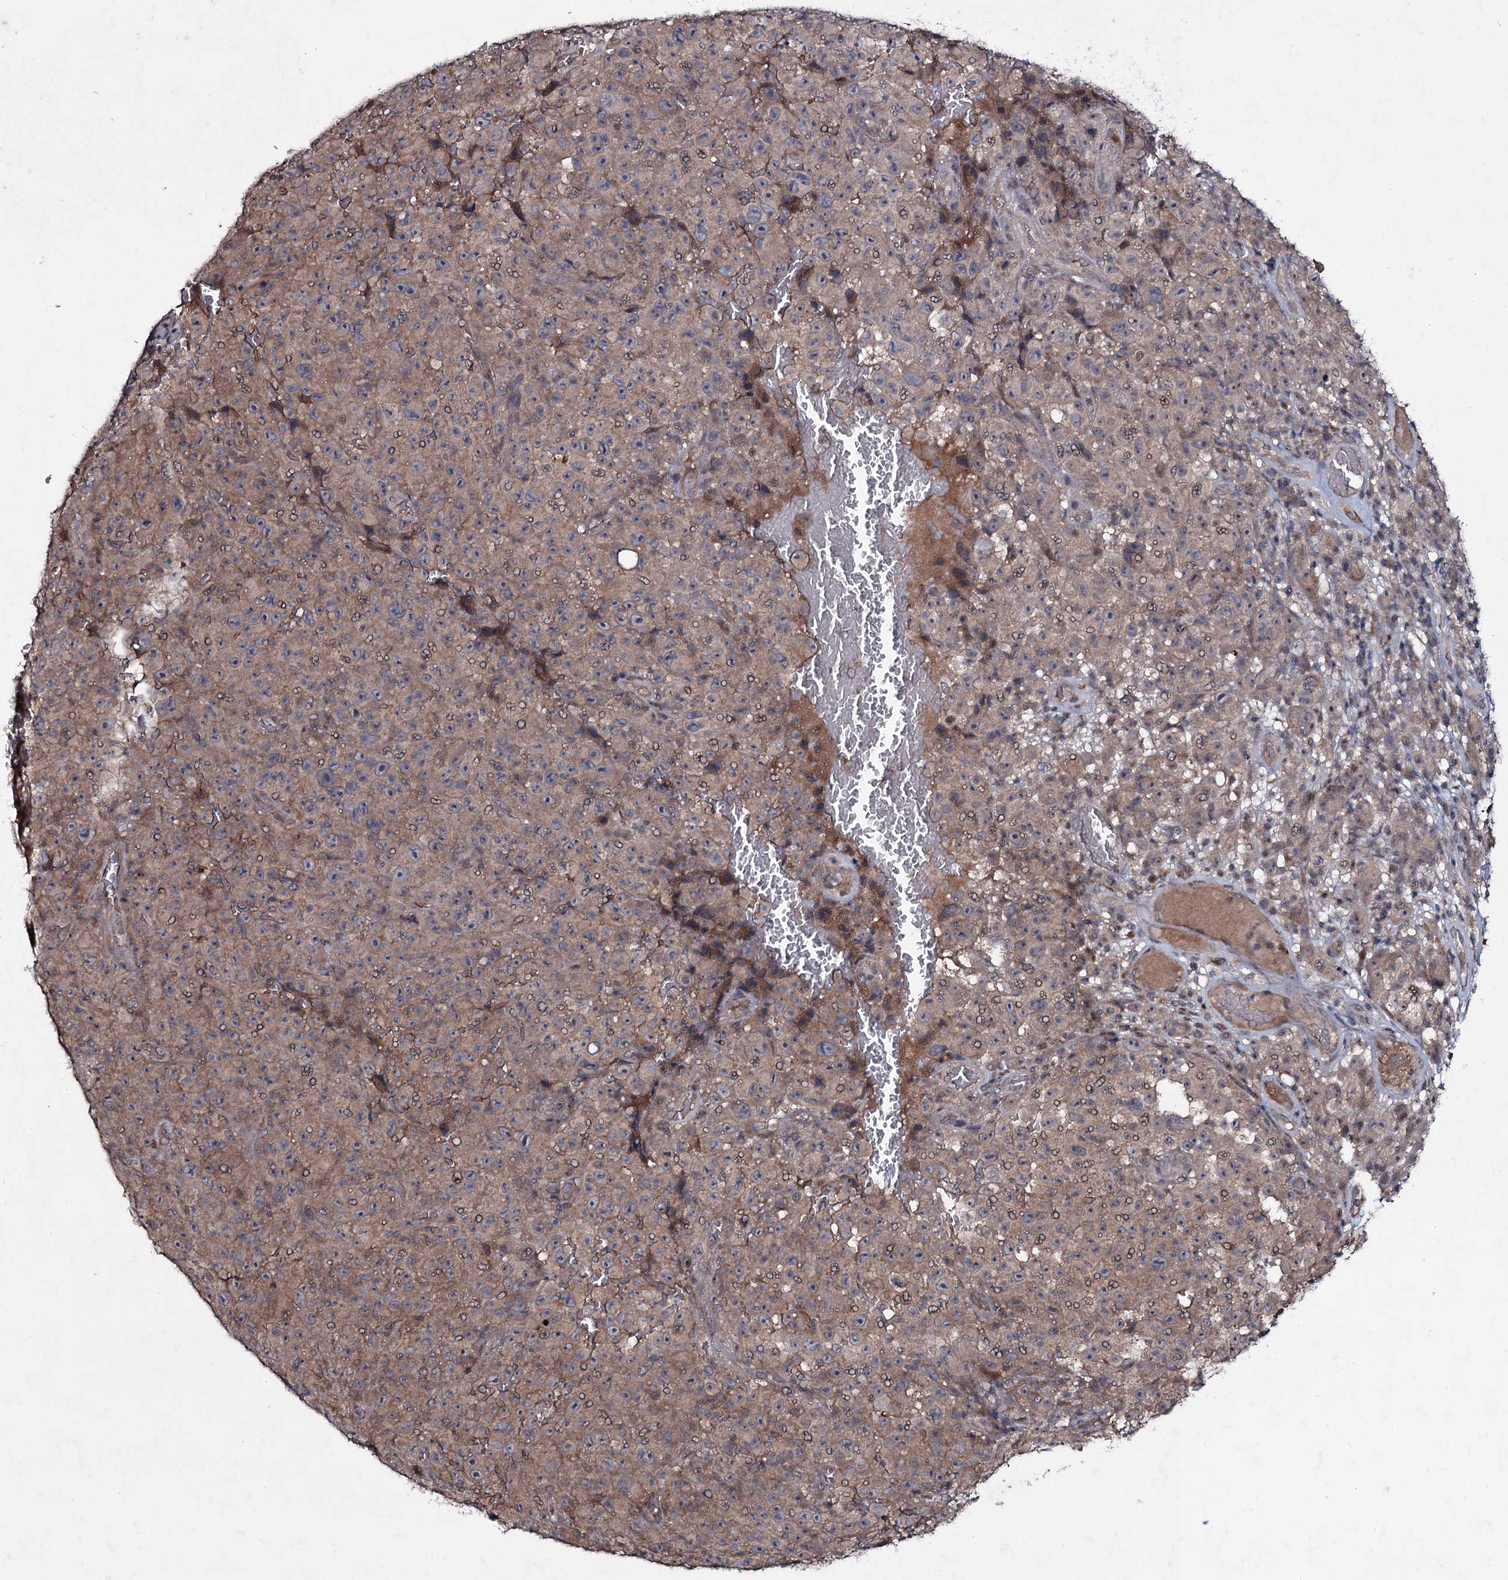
{"staining": {"intensity": "moderate", "quantity": "25%-75%", "location": "cytoplasmic/membranous"}, "tissue": "melanoma", "cell_type": "Tumor cells", "image_type": "cancer", "snomed": [{"axis": "morphology", "description": "Malignant melanoma, NOS"}, {"axis": "topography", "description": "Skin"}], "caption": "The immunohistochemical stain highlights moderate cytoplasmic/membranous expression in tumor cells of melanoma tissue.", "gene": "SNAP23", "patient": {"sex": "female", "age": 82}}